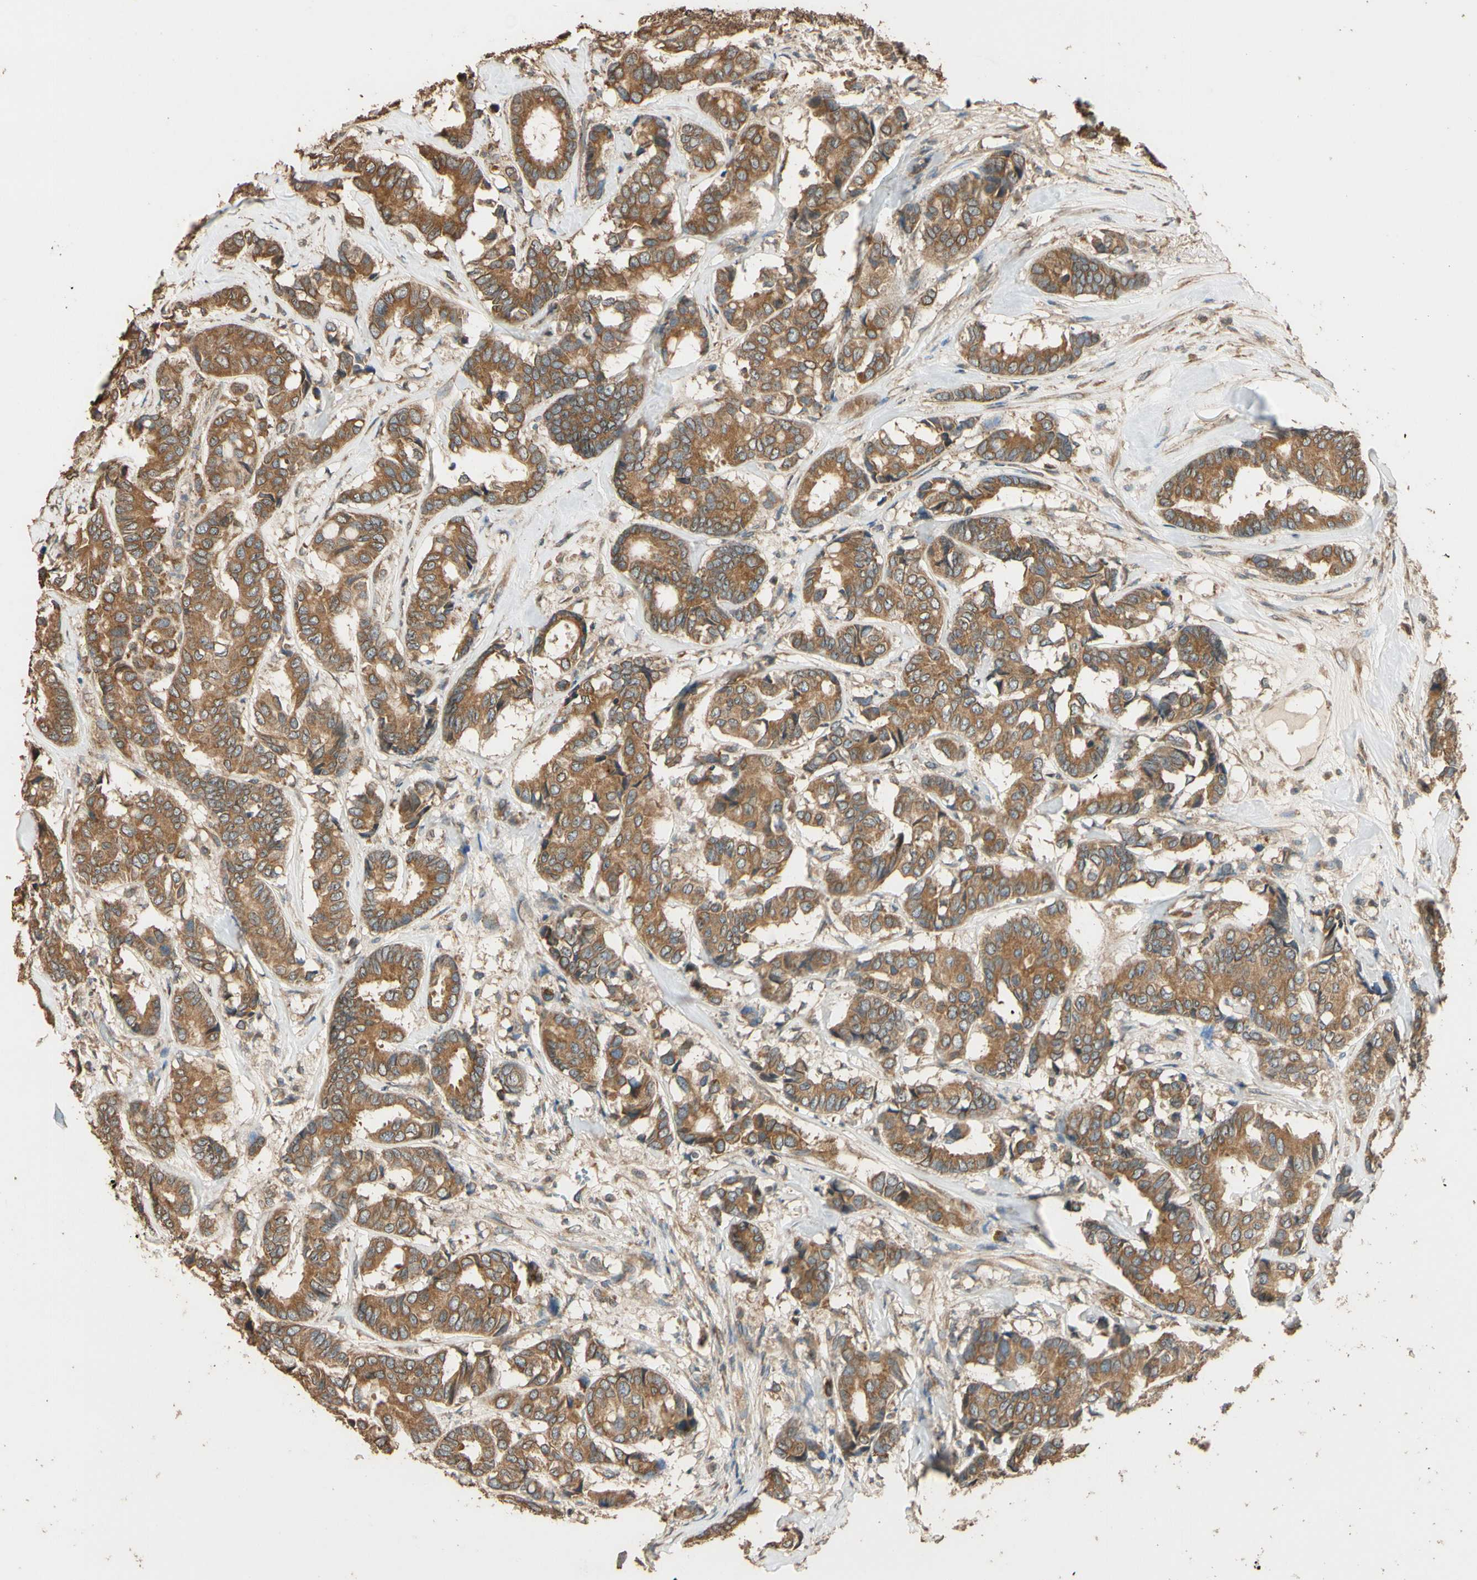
{"staining": {"intensity": "strong", "quantity": ">75%", "location": "cytoplasmic/membranous"}, "tissue": "breast cancer", "cell_type": "Tumor cells", "image_type": "cancer", "snomed": [{"axis": "morphology", "description": "Duct carcinoma"}, {"axis": "topography", "description": "Breast"}], "caption": "Breast infiltrating ductal carcinoma was stained to show a protein in brown. There is high levels of strong cytoplasmic/membranous expression in approximately >75% of tumor cells.", "gene": "STX18", "patient": {"sex": "female", "age": 87}}